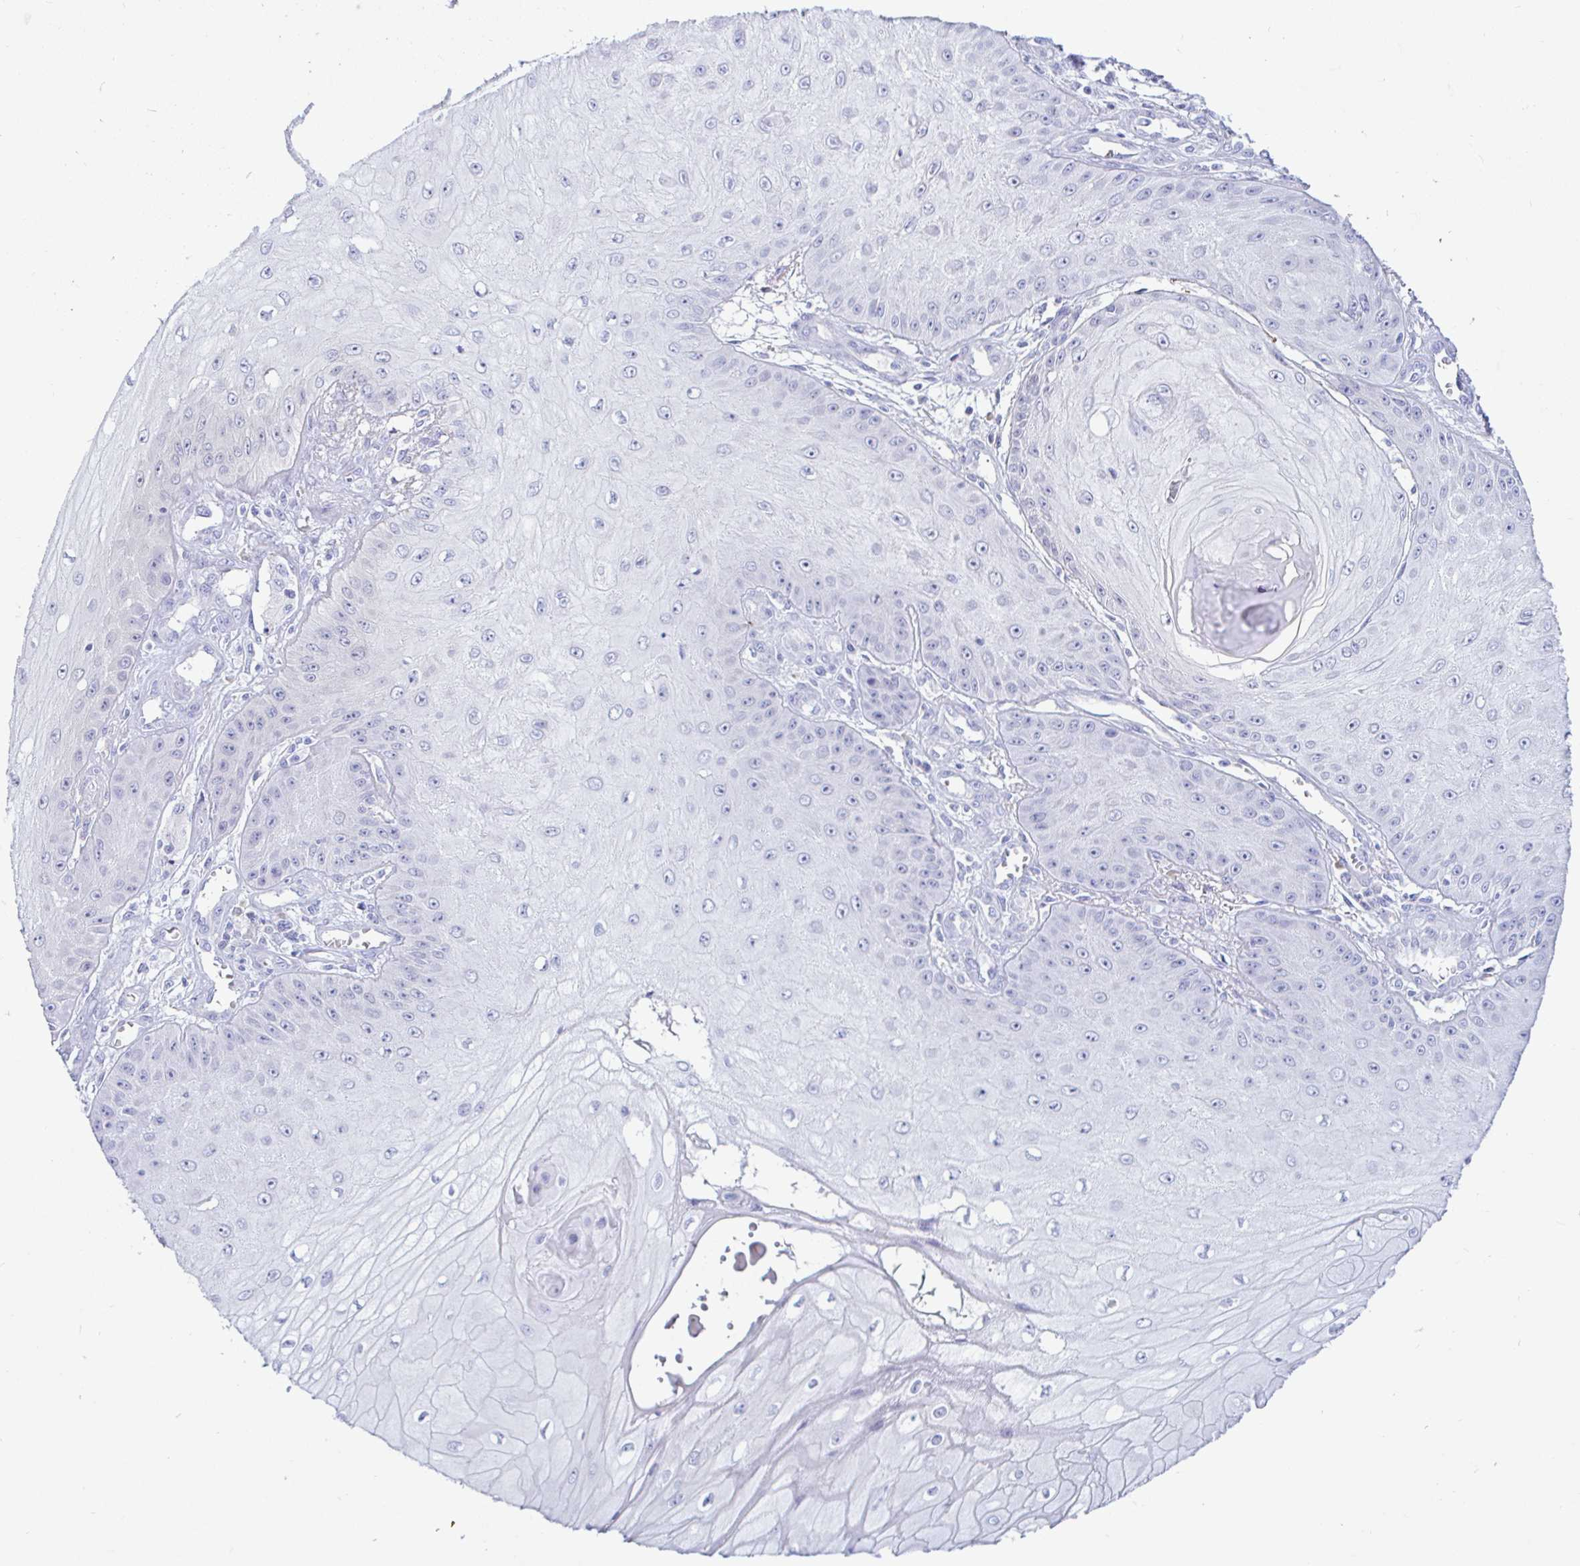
{"staining": {"intensity": "negative", "quantity": "none", "location": "none"}, "tissue": "skin cancer", "cell_type": "Tumor cells", "image_type": "cancer", "snomed": [{"axis": "morphology", "description": "Squamous cell carcinoma, NOS"}, {"axis": "topography", "description": "Skin"}], "caption": "DAB immunohistochemical staining of human squamous cell carcinoma (skin) reveals no significant staining in tumor cells.", "gene": "NBPF3", "patient": {"sex": "male", "age": 70}}